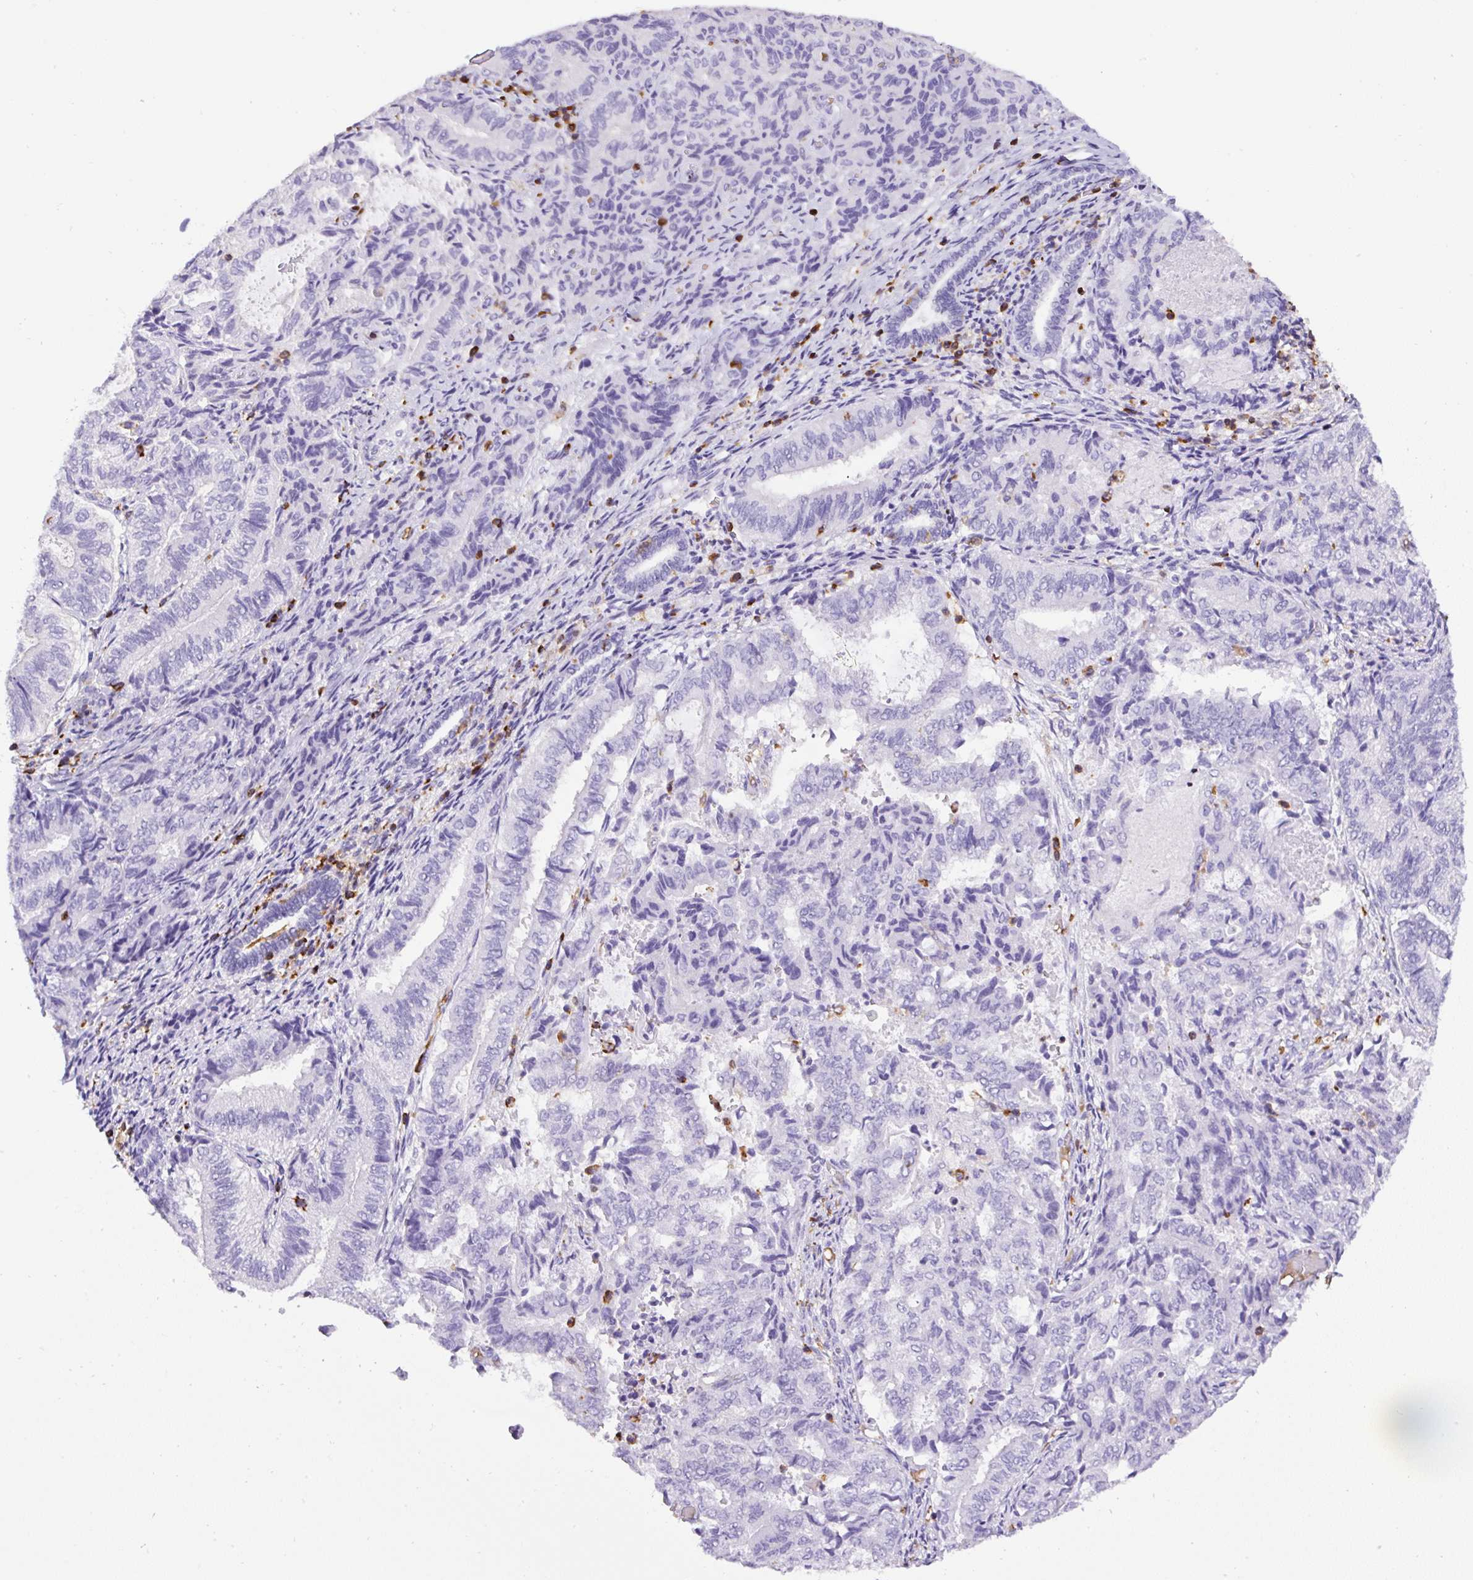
{"staining": {"intensity": "negative", "quantity": "none", "location": "none"}, "tissue": "endometrial cancer", "cell_type": "Tumor cells", "image_type": "cancer", "snomed": [{"axis": "morphology", "description": "Adenocarcinoma, NOS"}, {"axis": "topography", "description": "Endometrium"}], "caption": "Endometrial cancer (adenocarcinoma) was stained to show a protein in brown. There is no significant staining in tumor cells.", "gene": "FAM228B", "patient": {"sex": "female", "age": 80}}